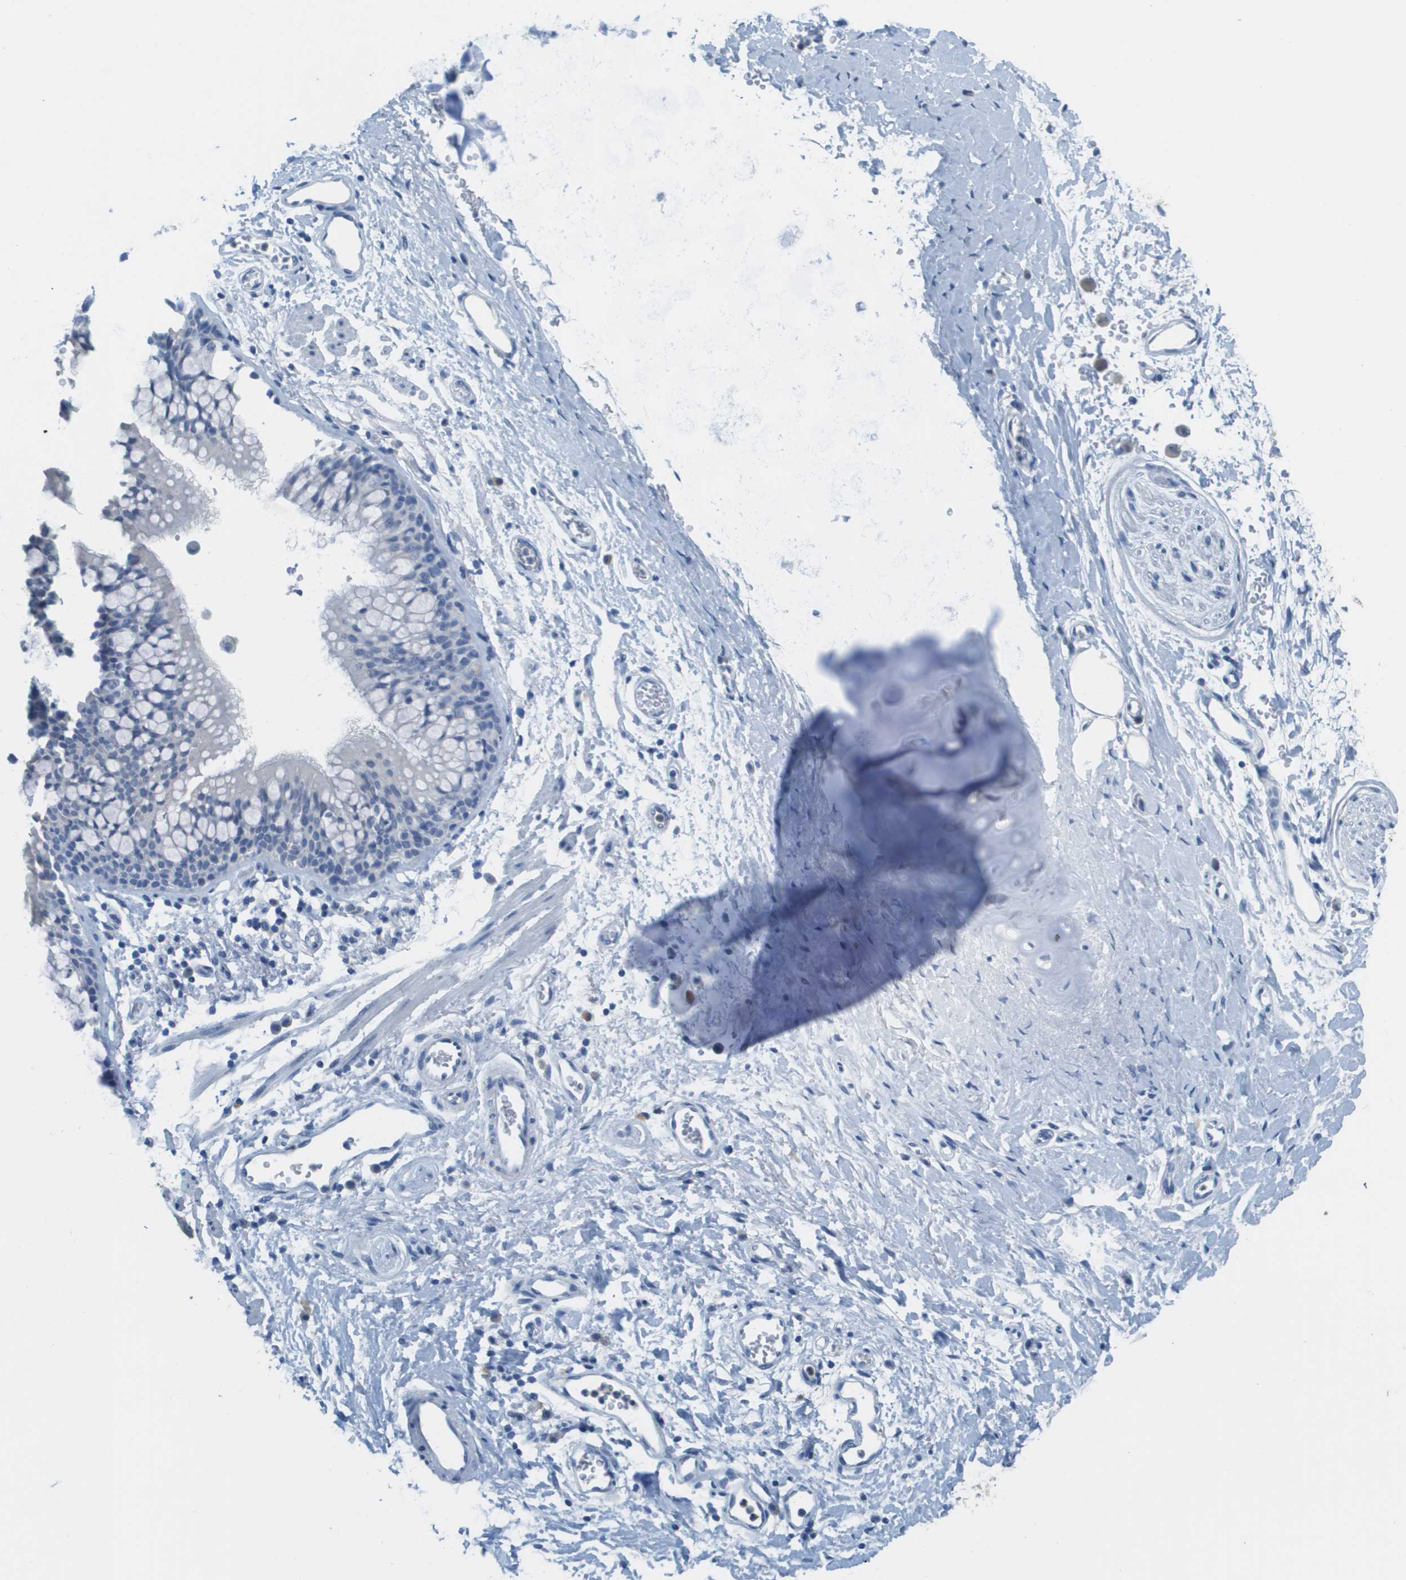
{"staining": {"intensity": "negative", "quantity": "none", "location": "none"}, "tissue": "adipose tissue", "cell_type": "Adipocytes", "image_type": "normal", "snomed": [{"axis": "morphology", "description": "Normal tissue, NOS"}, {"axis": "topography", "description": "Cartilage tissue"}, {"axis": "topography", "description": "Bronchus"}], "caption": "The micrograph reveals no significant expression in adipocytes of adipose tissue. Nuclei are stained in blue.", "gene": "PTGDR2", "patient": {"sex": "female", "age": 53}}